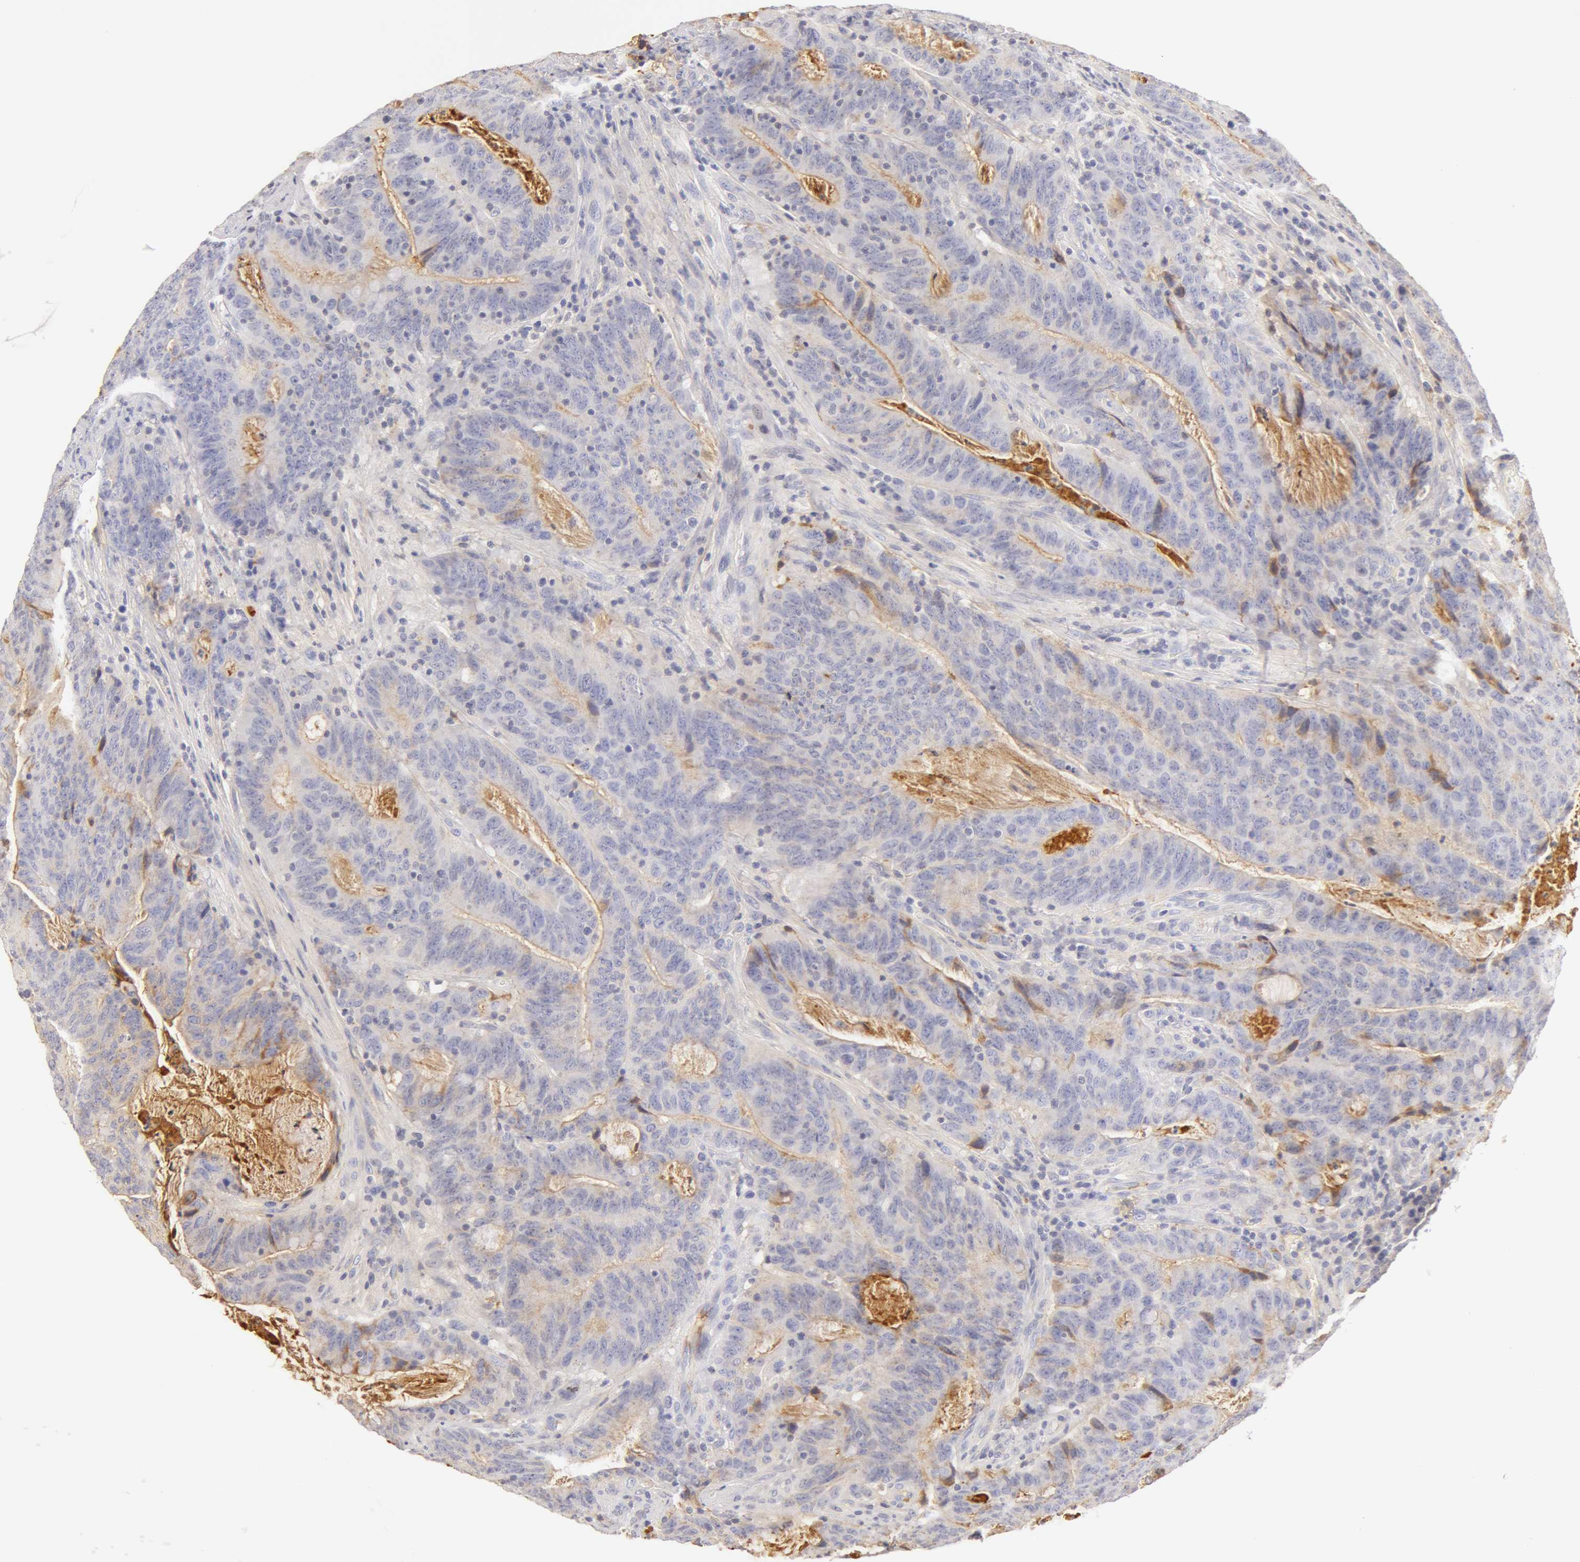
{"staining": {"intensity": "negative", "quantity": "none", "location": "none"}, "tissue": "colorectal cancer", "cell_type": "Tumor cells", "image_type": "cancer", "snomed": [{"axis": "morphology", "description": "Adenocarcinoma, NOS"}, {"axis": "topography", "description": "Colon"}], "caption": "The image shows no significant staining in tumor cells of adenocarcinoma (colorectal).", "gene": "GC", "patient": {"sex": "male", "age": 54}}